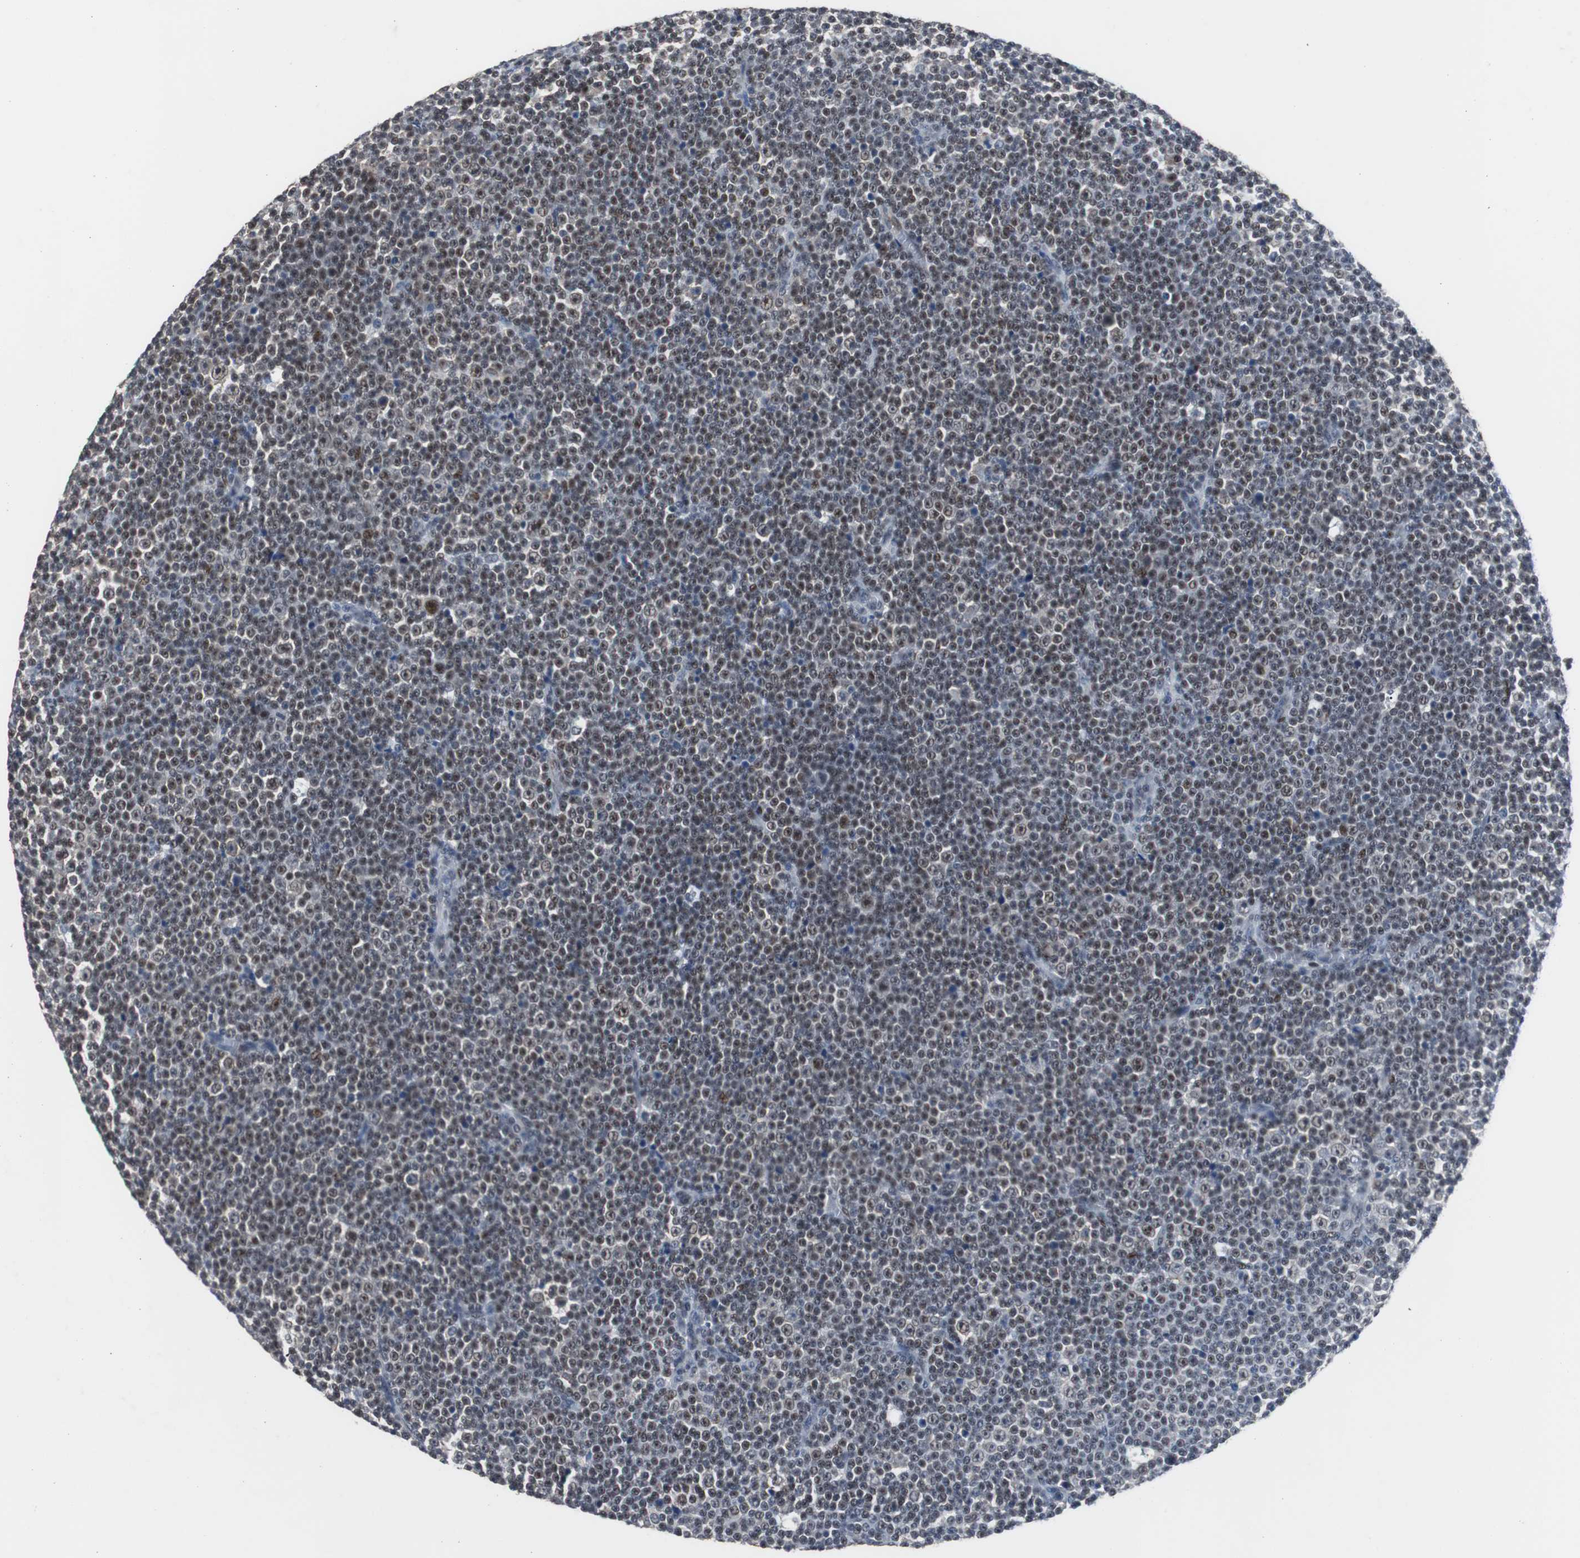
{"staining": {"intensity": "moderate", "quantity": "25%-75%", "location": "nuclear"}, "tissue": "lymphoma", "cell_type": "Tumor cells", "image_type": "cancer", "snomed": [{"axis": "morphology", "description": "Malignant lymphoma, non-Hodgkin's type, Low grade"}, {"axis": "topography", "description": "Lymph node"}], "caption": "A photomicrograph of low-grade malignant lymphoma, non-Hodgkin's type stained for a protein demonstrates moderate nuclear brown staining in tumor cells.", "gene": "ZHX2", "patient": {"sex": "female", "age": 67}}